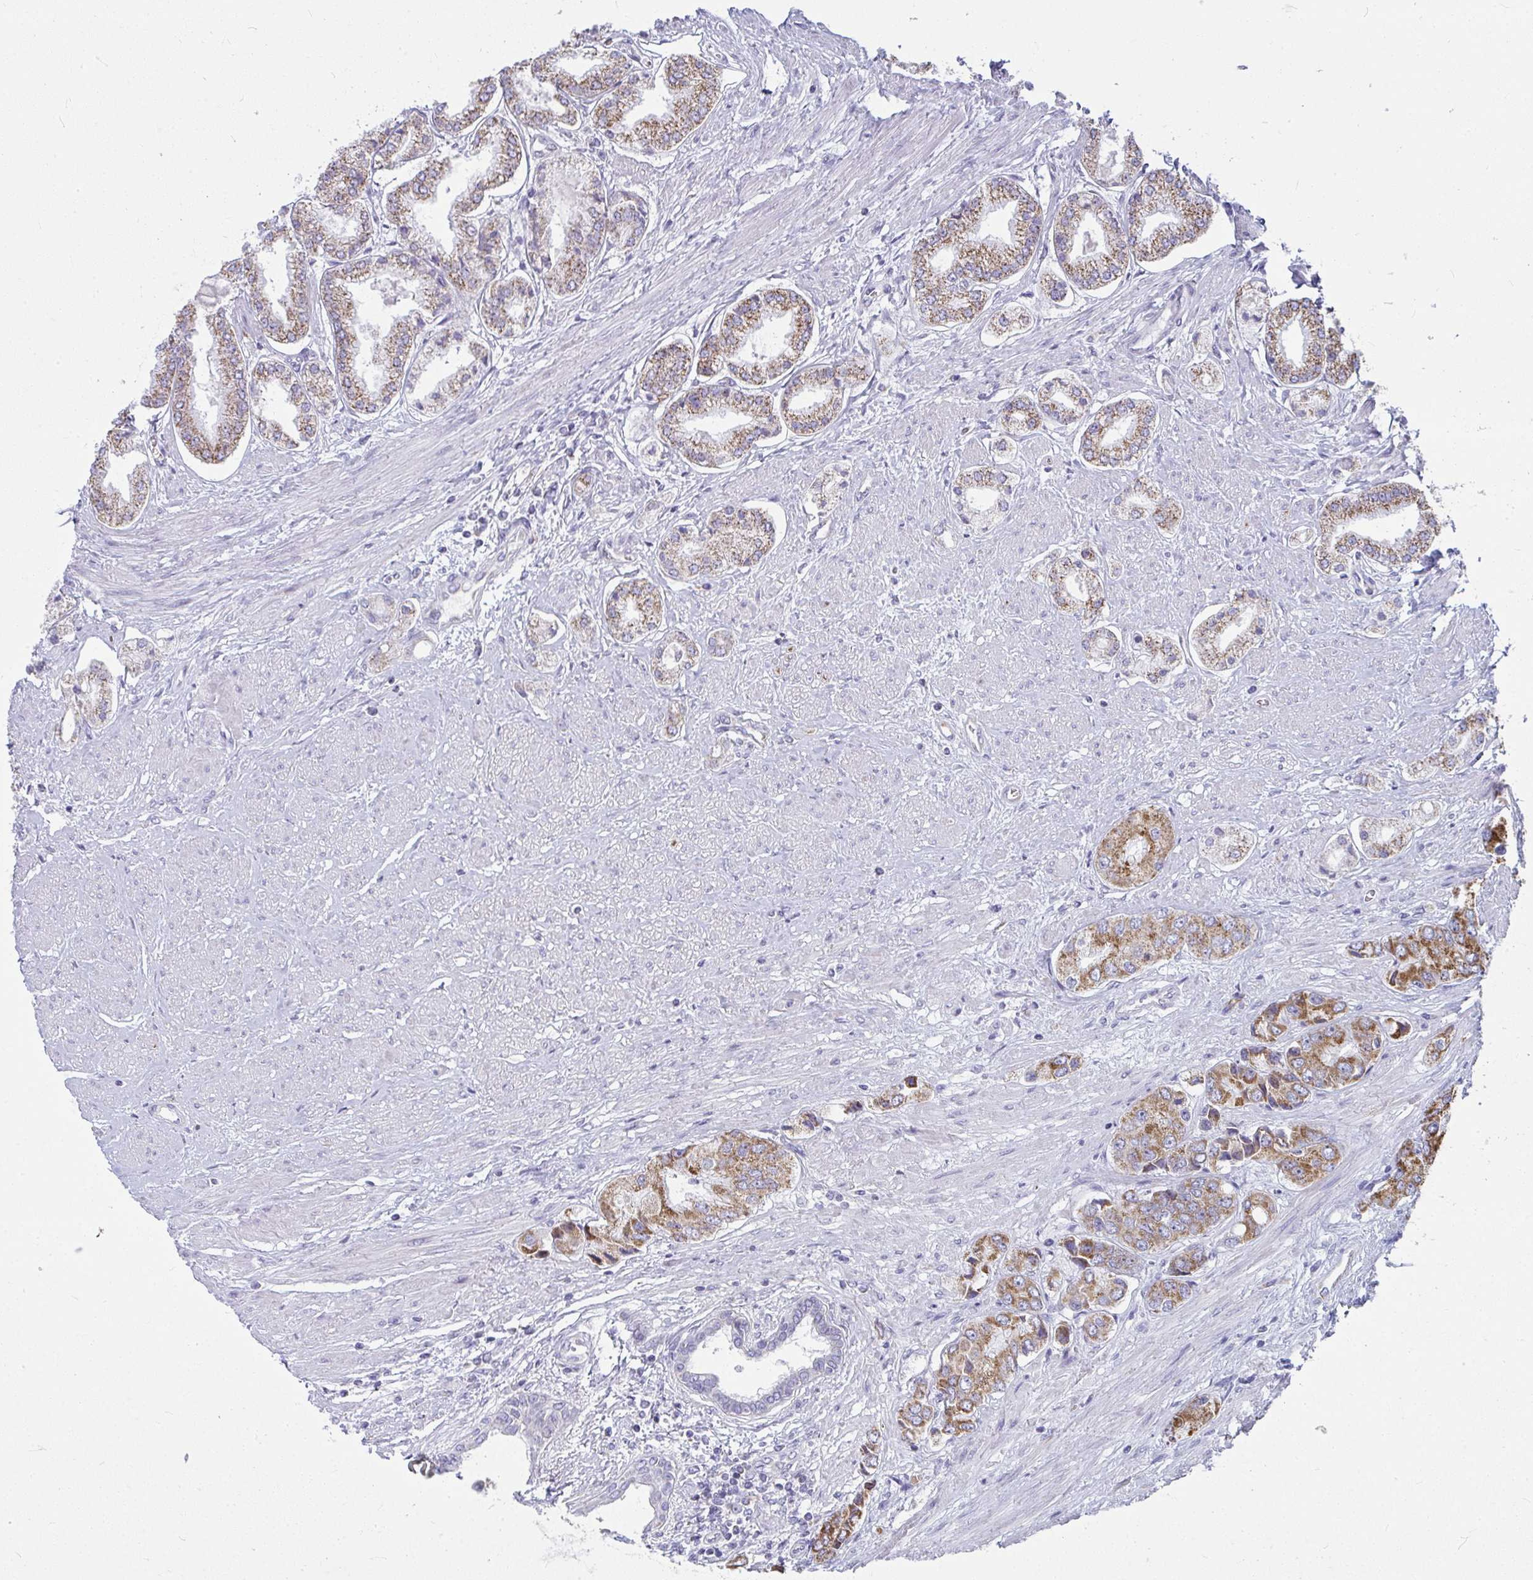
{"staining": {"intensity": "moderate", "quantity": "25%-75%", "location": "cytoplasmic/membranous"}, "tissue": "prostate cancer", "cell_type": "Tumor cells", "image_type": "cancer", "snomed": [{"axis": "morphology", "description": "Adenocarcinoma, Low grade"}, {"axis": "topography", "description": "Prostate"}], "caption": "An IHC micrograph of tumor tissue is shown. Protein staining in brown highlights moderate cytoplasmic/membranous positivity in prostate cancer within tumor cells. The staining was performed using DAB to visualize the protein expression in brown, while the nuclei were stained in blue with hematoxylin (Magnification: 20x).", "gene": "SLC6A1", "patient": {"sex": "male", "age": 69}}